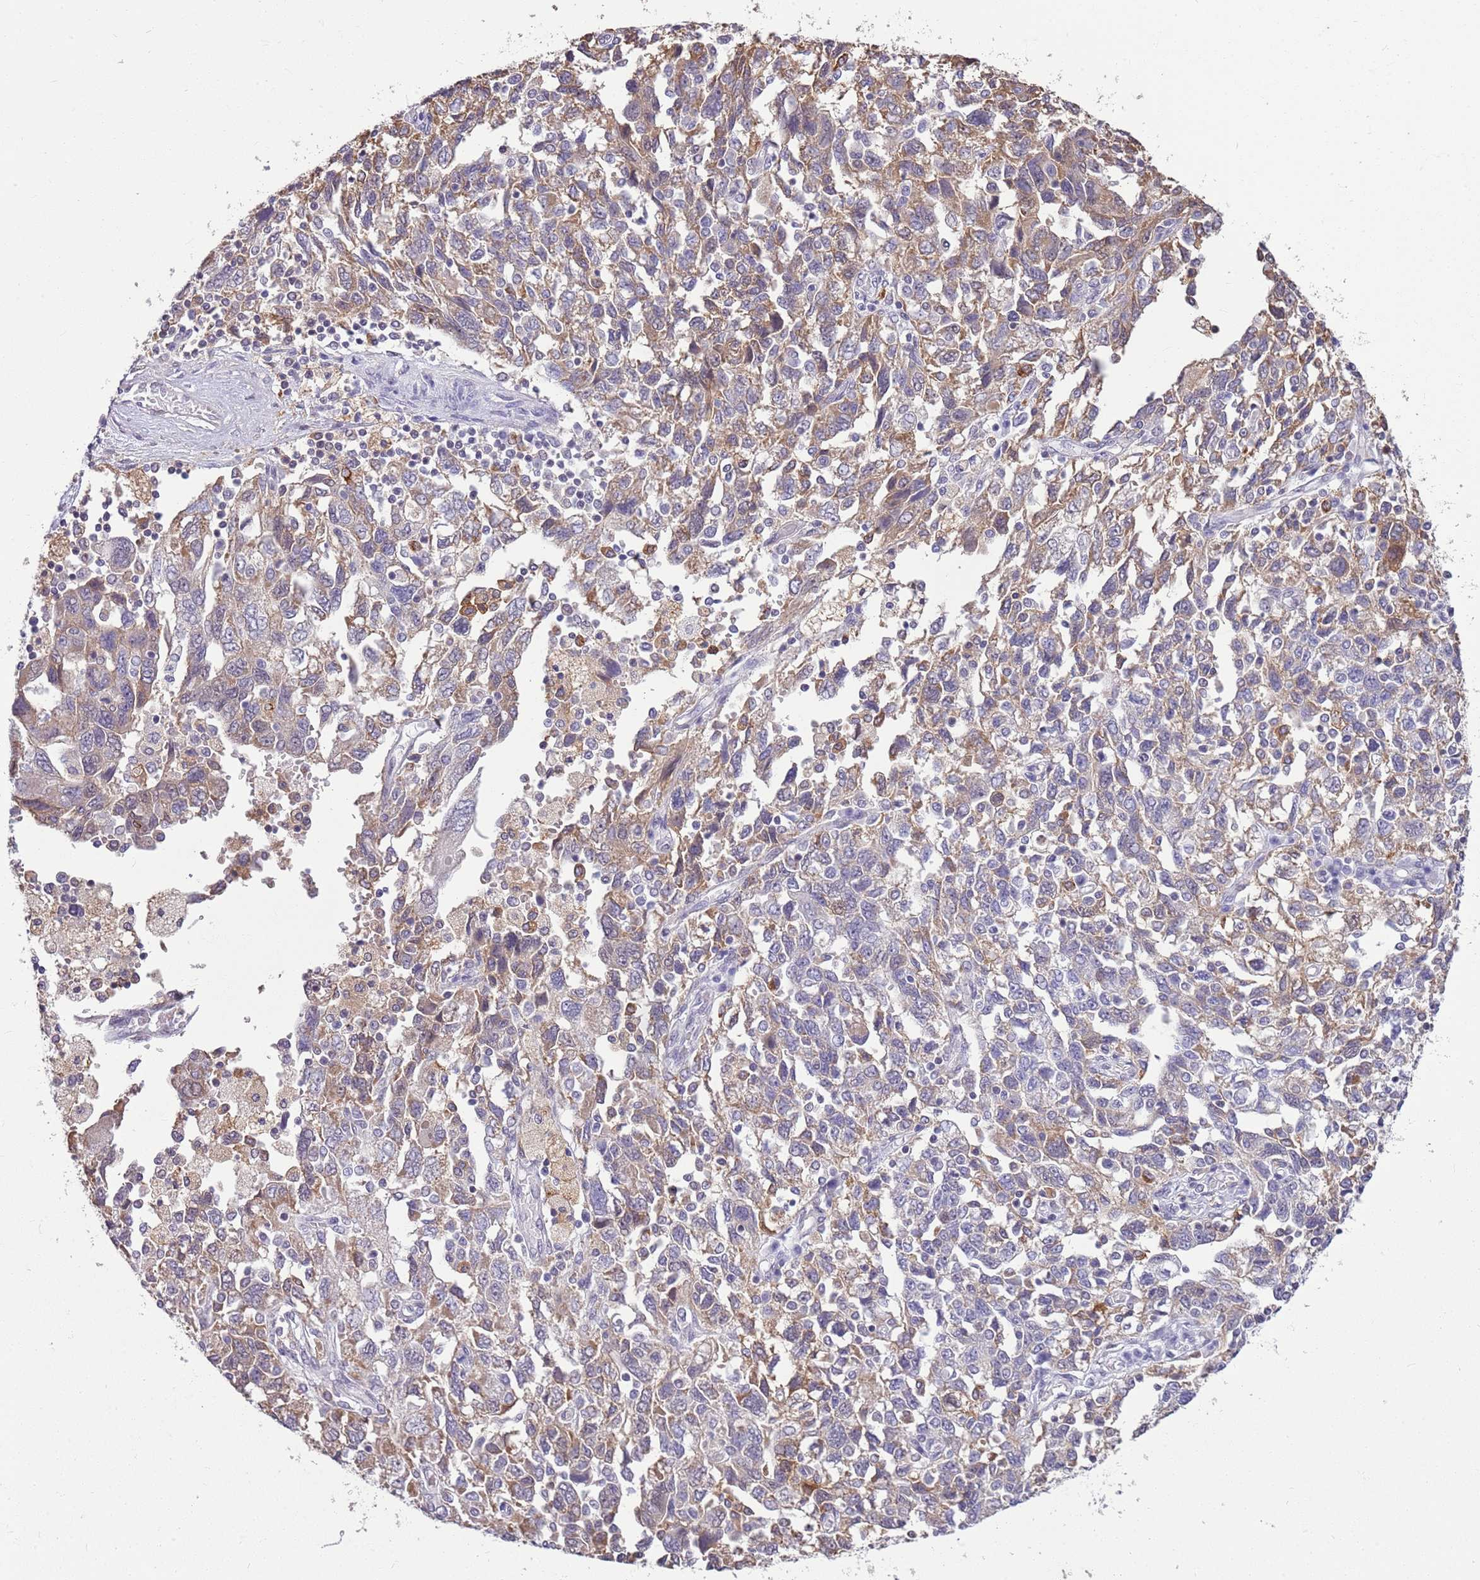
{"staining": {"intensity": "weak", "quantity": "25%-75%", "location": "cytoplasmic/membranous"}, "tissue": "ovarian cancer", "cell_type": "Tumor cells", "image_type": "cancer", "snomed": [{"axis": "morphology", "description": "Carcinoma, NOS"}, {"axis": "morphology", "description": "Cystadenocarcinoma, serous, NOS"}, {"axis": "topography", "description": "Ovary"}], "caption": "Ovarian cancer (carcinoma) was stained to show a protein in brown. There is low levels of weak cytoplasmic/membranous positivity in about 25%-75% of tumor cells. Using DAB (3,3'-diaminobenzidine) (brown) and hematoxylin (blue) stains, captured at high magnification using brightfield microscopy.", "gene": "DHX32", "patient": {"sex": "female", "age": 69}}